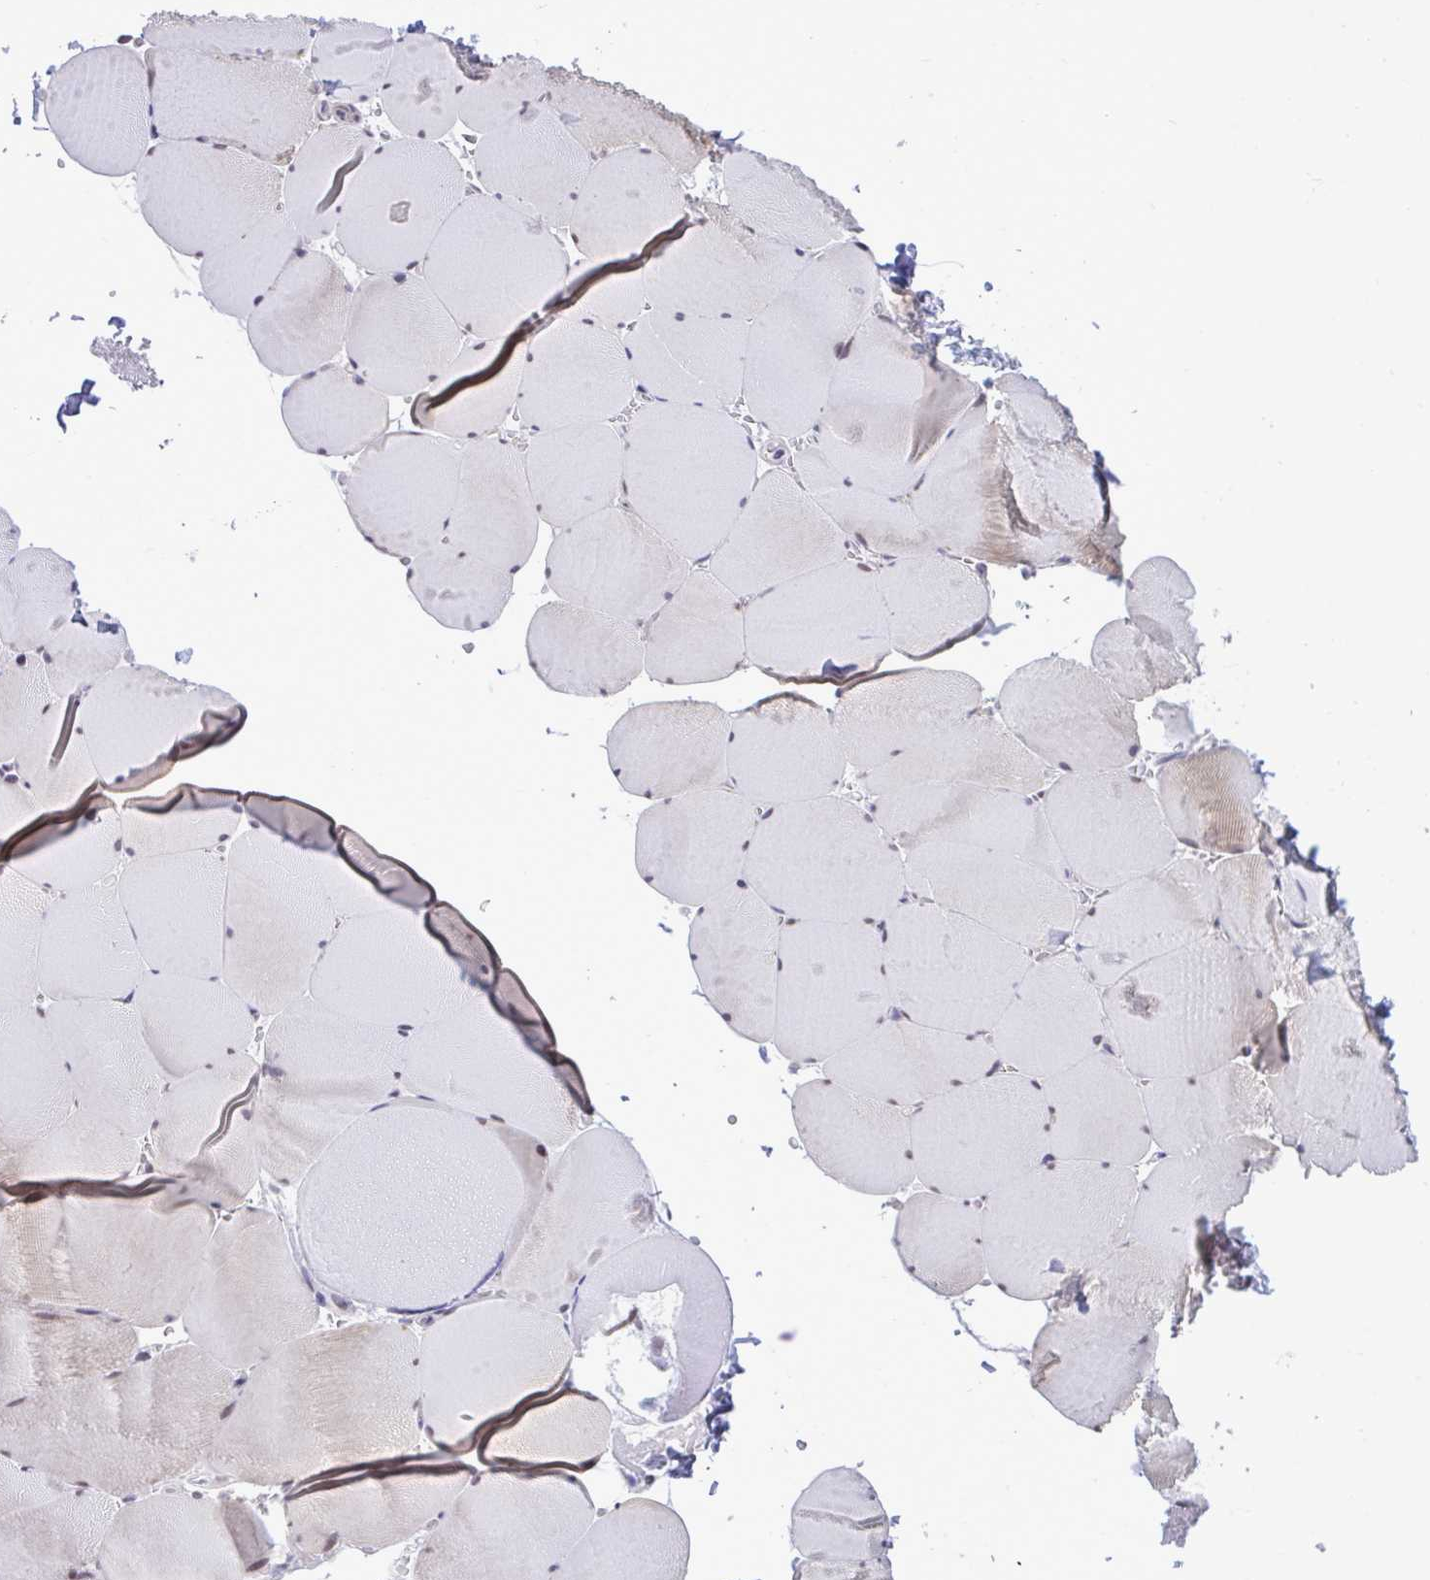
{"staining": {"intensity": "moderate", "quantity": "<25%", "location": "nuclear"}, "tissue": "skeletal muscle", "cell_type": "Myocytes", "image_type": "normal", "snomed": [{"axis": "morphology", "description": "Normal tissue, NOS"}, {"axis": "topography", "description": "Skeletal muscle"}, {"axis": "topography", "description": "Head-Neck"}], "caption": "Myocytes reveal moderate nuclear expression in approximately <25% of cells in normal skeletal muscle. (DAB IHC with brightfield microscopy, high magnification).", "gene": "C1QL2", "patient": {"sex": "male", "age": 66}}